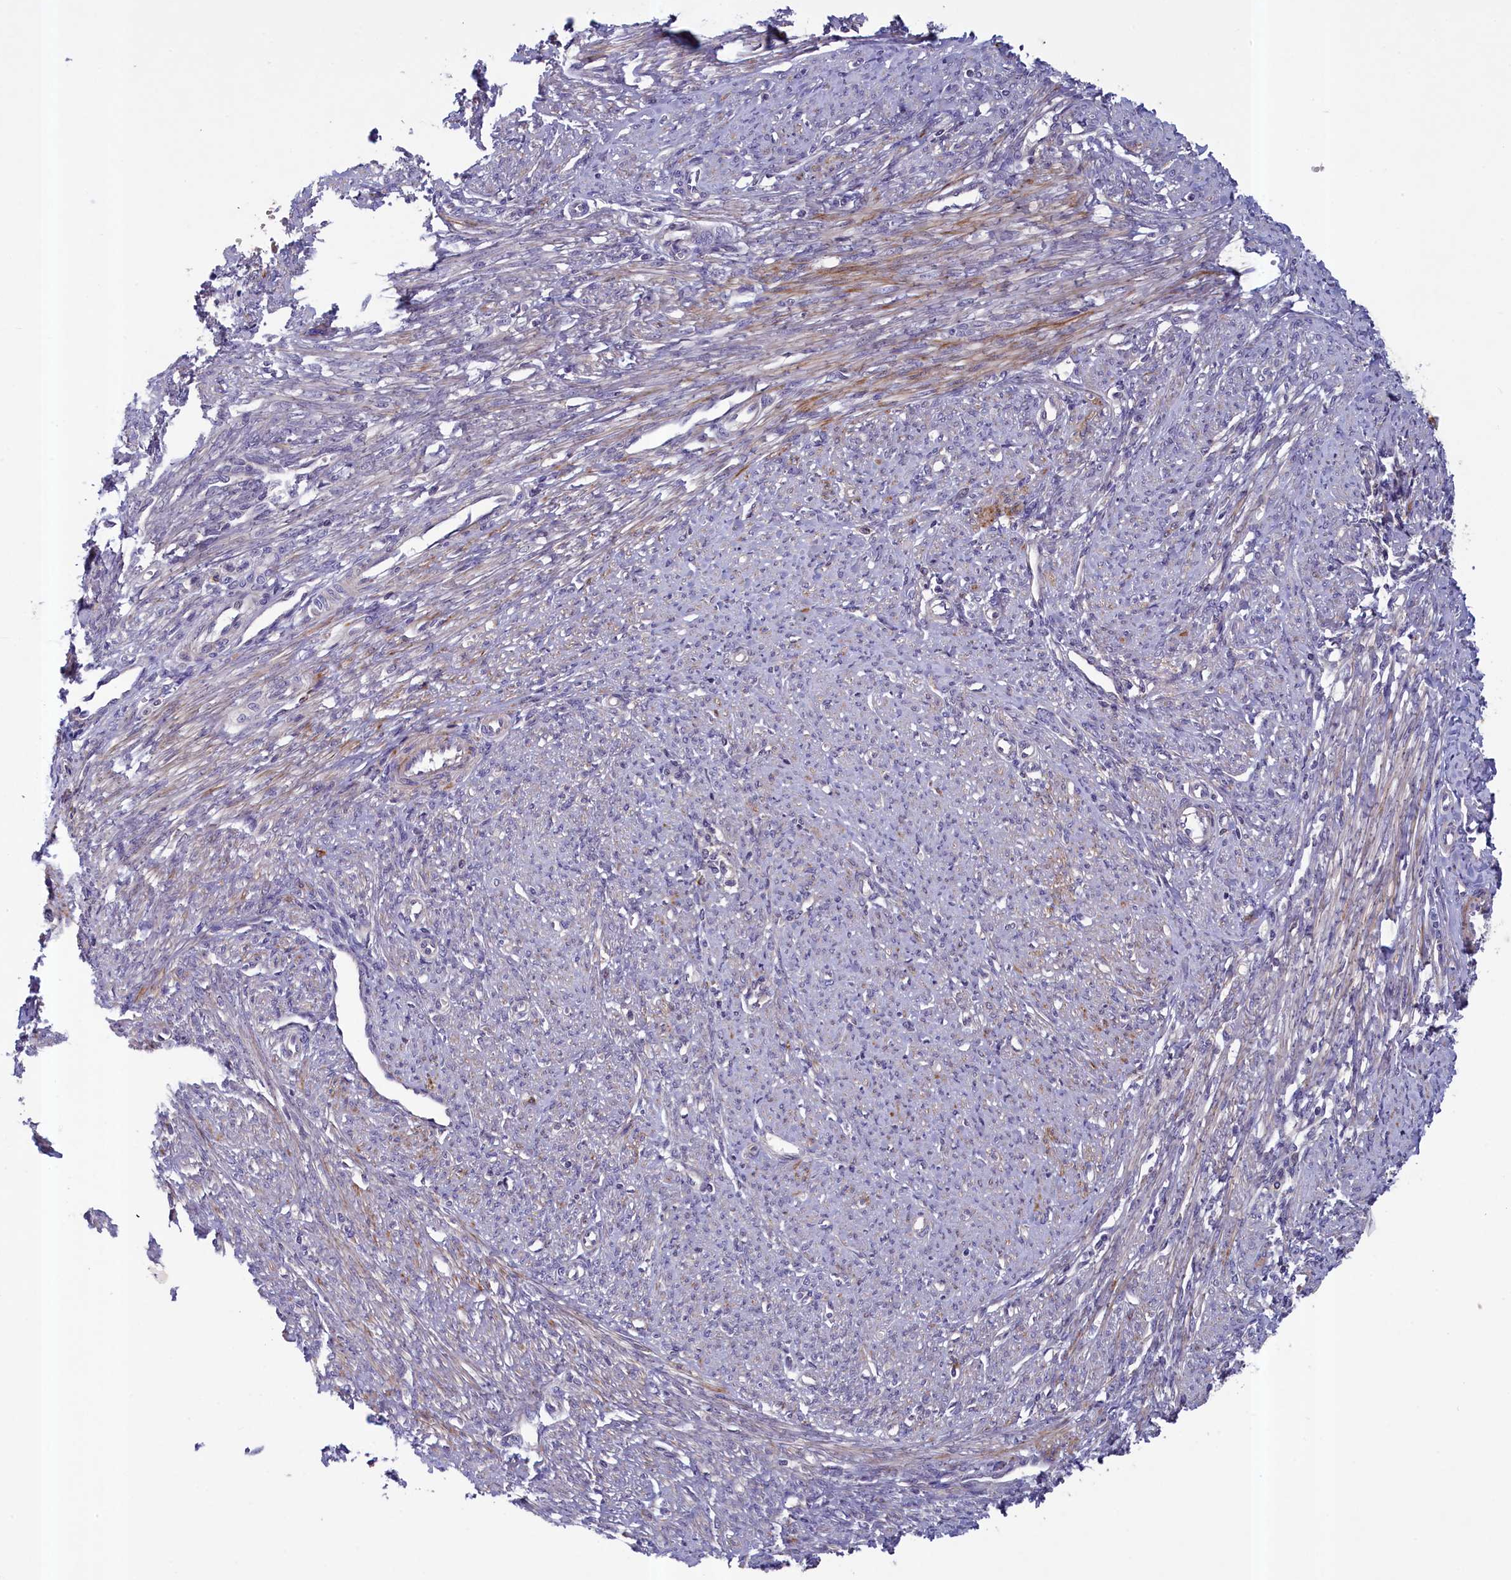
{"staining": {"intensity": "strong", "quantity": "25%-75%", "location": "cytoplasmic/membranous"}, "tissue": "smooth muscle", "cell_type": "Smooth muscle cells", "image_type": "normal", "snomed": [{"axis": "morphology", "description": "Normal tissue, NOS"}, {"axis": "topography", "description": "Smooth muscle"}, {"axis": "topography", "description": "Uterus"}], "caption": "Smooth muscle cells show high levels of strong cytoplasmic/membranous positivity in approximately 25%-75% of cells in benign smooth muscle.", "gene": "NUBP1", "patient": {"sex": "female", "age": 59}}